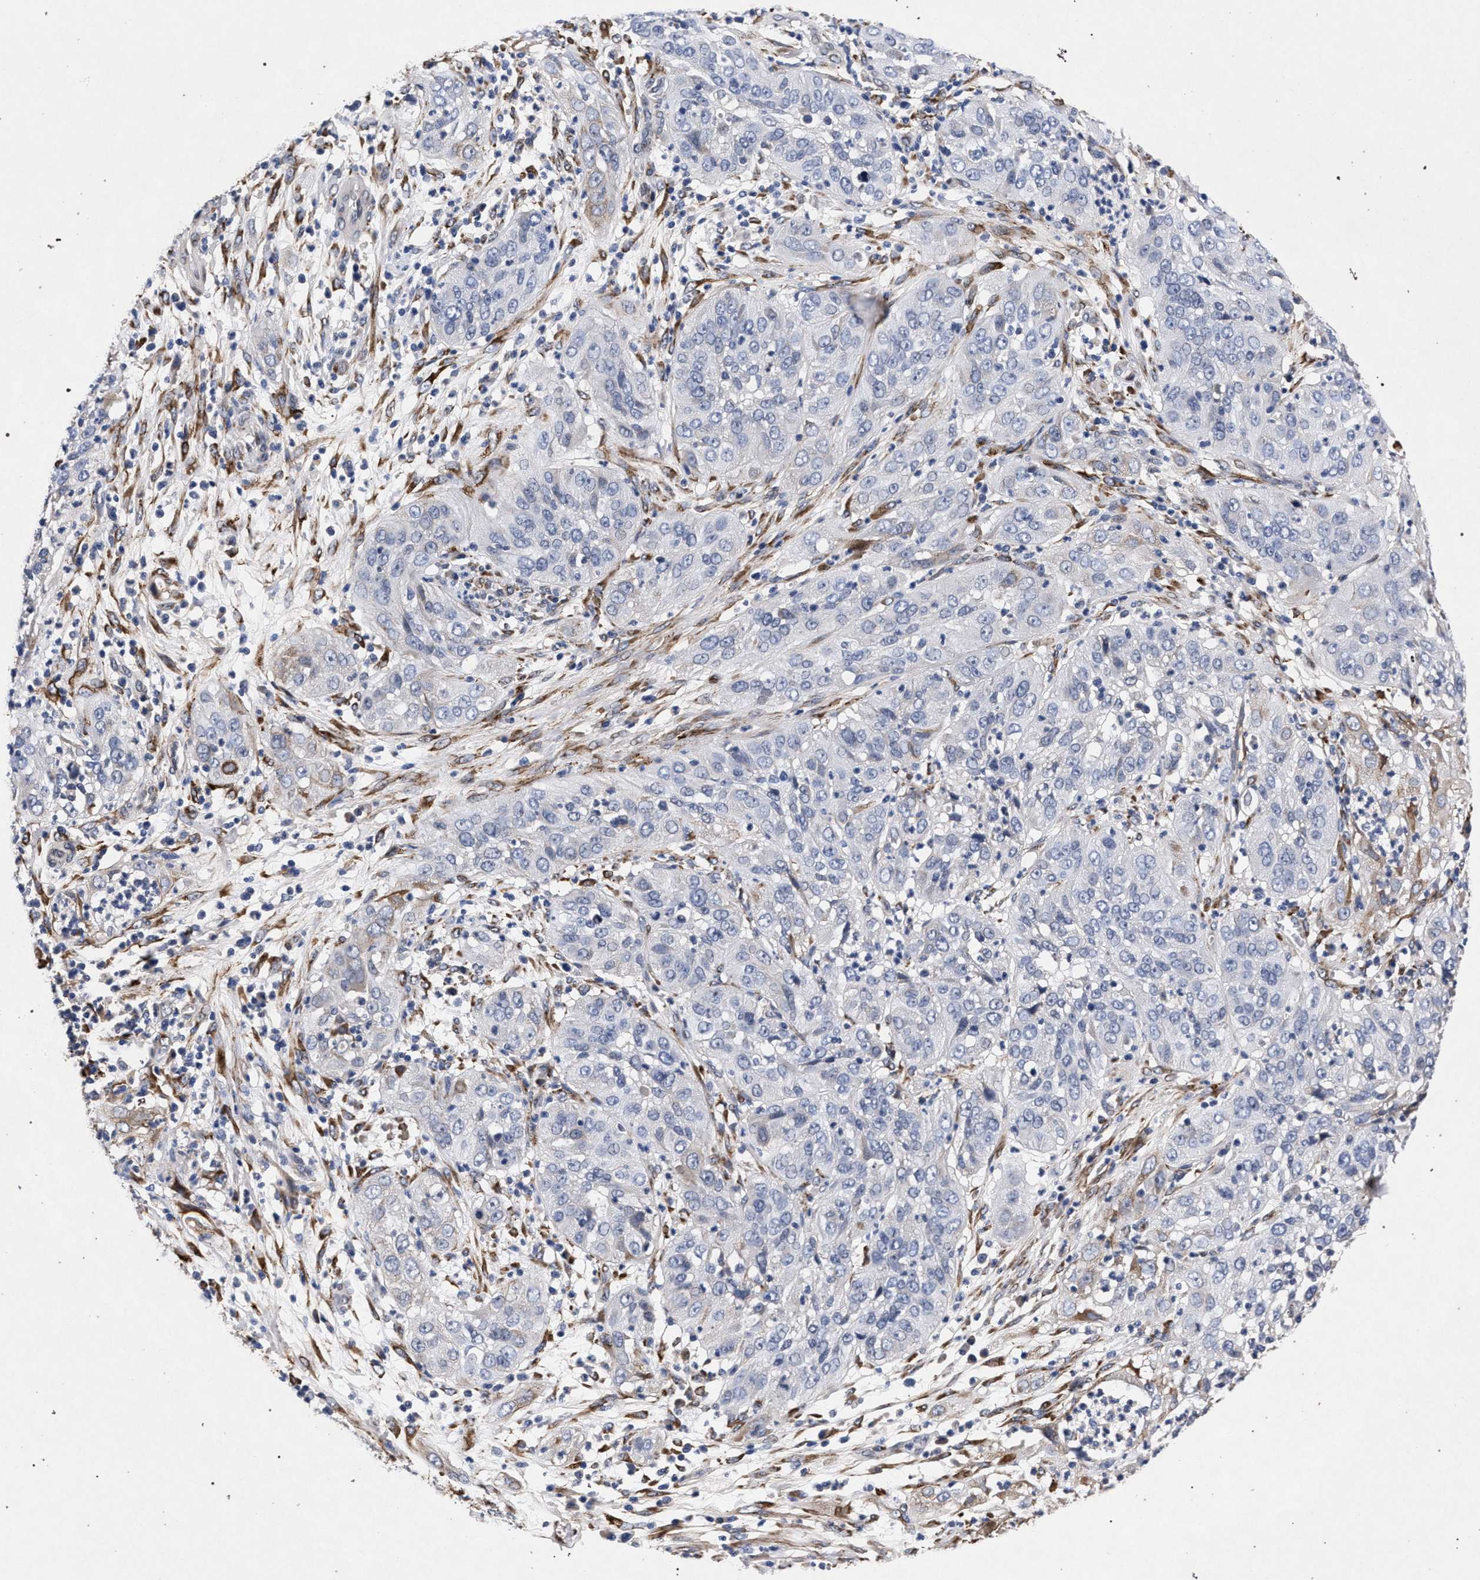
{"staining": {"intensity": "moderate", "quantity": "<25%", "location": "cytoplasmic/membranous"}, "tissue": "cervical cancer", "cell_type": "Tumor cells", "image_type": "cancer", "snomed": [{"axis": "morphology", "description": "Squamous cell carcinoma, NOS"}, {"axis": "topography", "description": "Cervix"}], "caption": "A brown stain shows moderate cytoplasmic/membranous staining of a protein in human squamous cell carcinoma (cervical) tumor cells. (DAB (3,3'-diaminobenzidine) IHC, brown staining for protein, blue staining for nuclei).", "gene": "NEK7", "patient": {"sex": "female", "age": 32}}